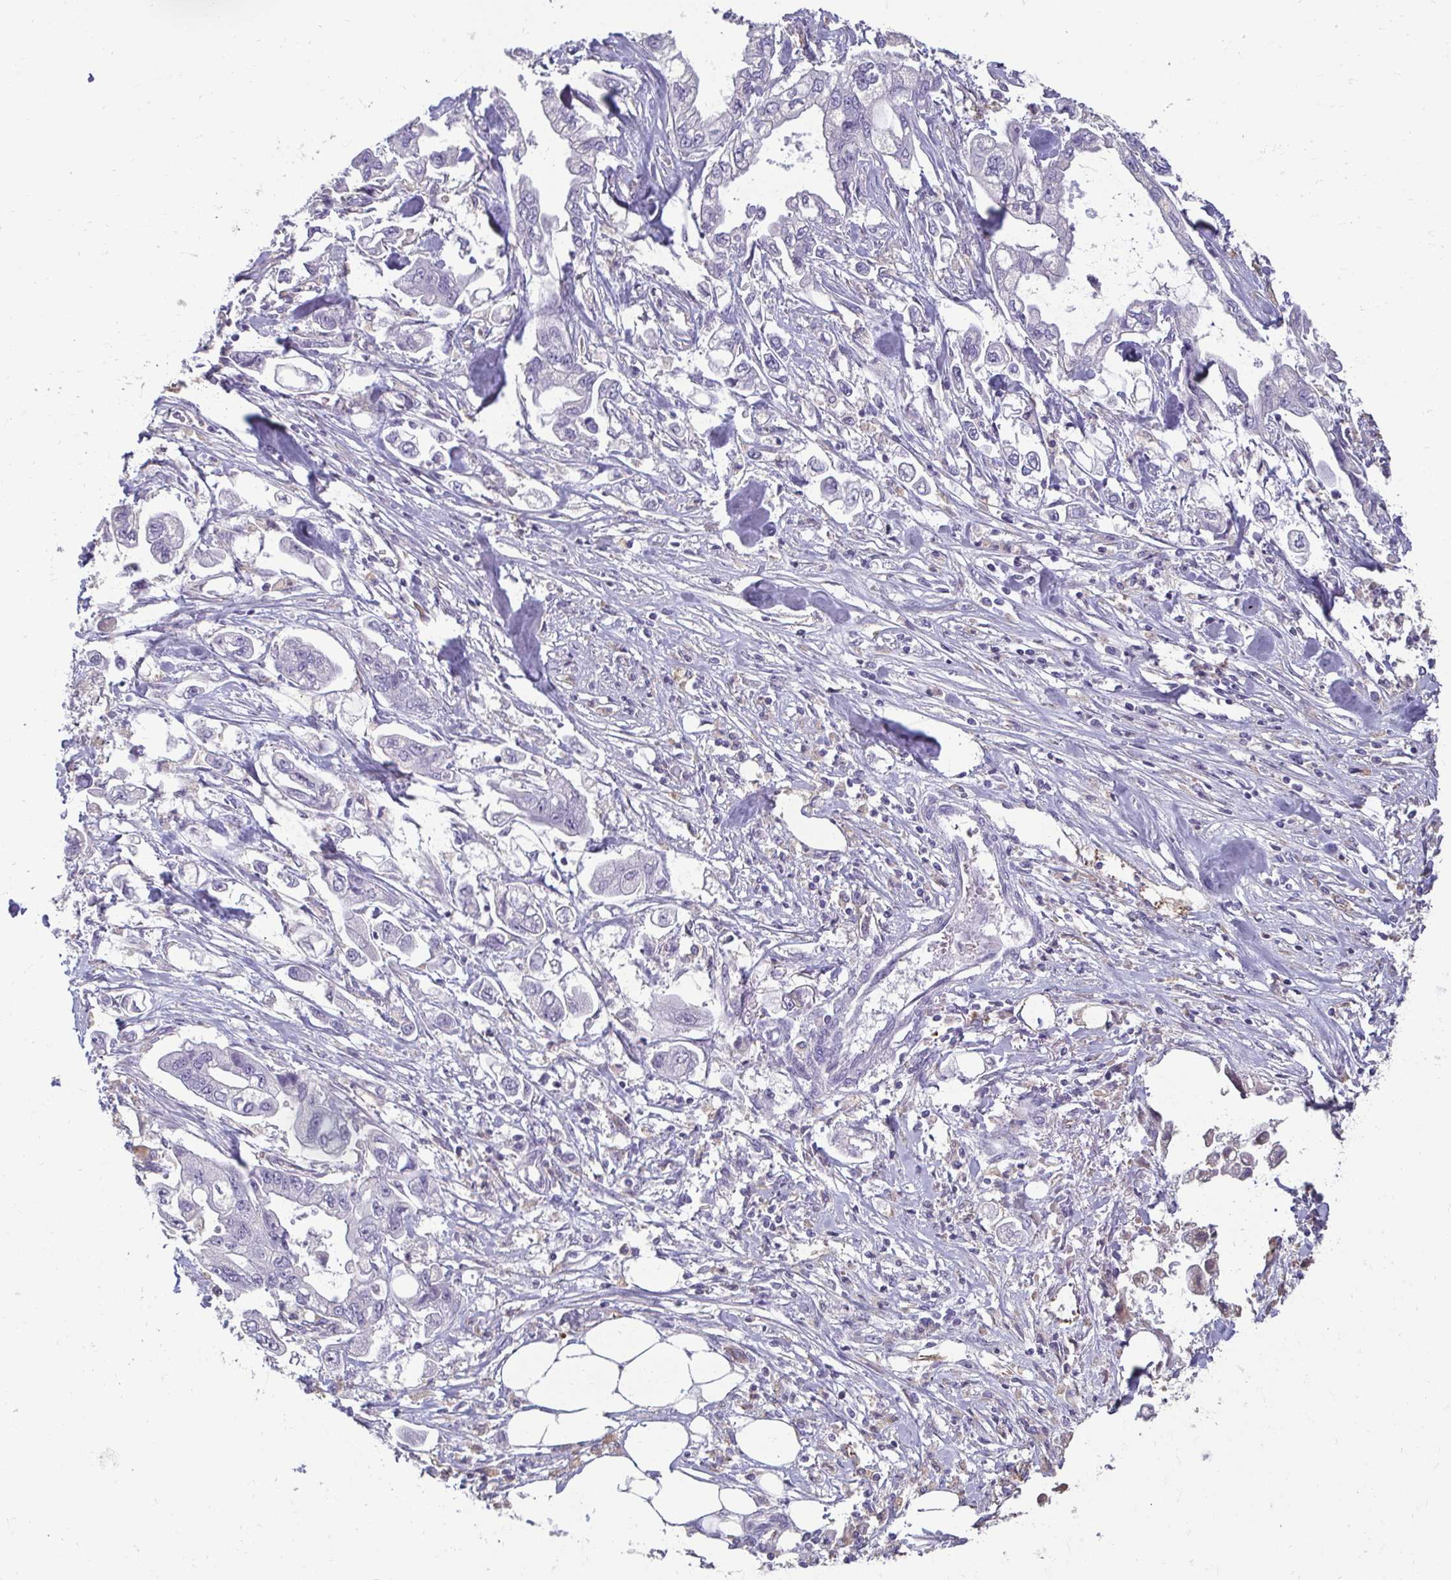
{"staining": {"intensity": "negative", "quantity": "none", "location": "none"}, "tissue": "stomach cancer", "cell_type": "Tumor cells", "image_type": "cancer", "snomed": [{"axis": "morphology", "description": "Adenocarcinoma, NOS"}, {"axis": "topography", "description": "Stomach"}], "caption": "Immunohistochemistry (IHC) micrograph of neoplastic tissue: human stomach cancer stained with DAB (3,3'-diaminobenzidine) demonstrates no significant protein expression in tumor cells.", "gene": "PDE2A", "patient": {"sex": "male", "age": 62}}